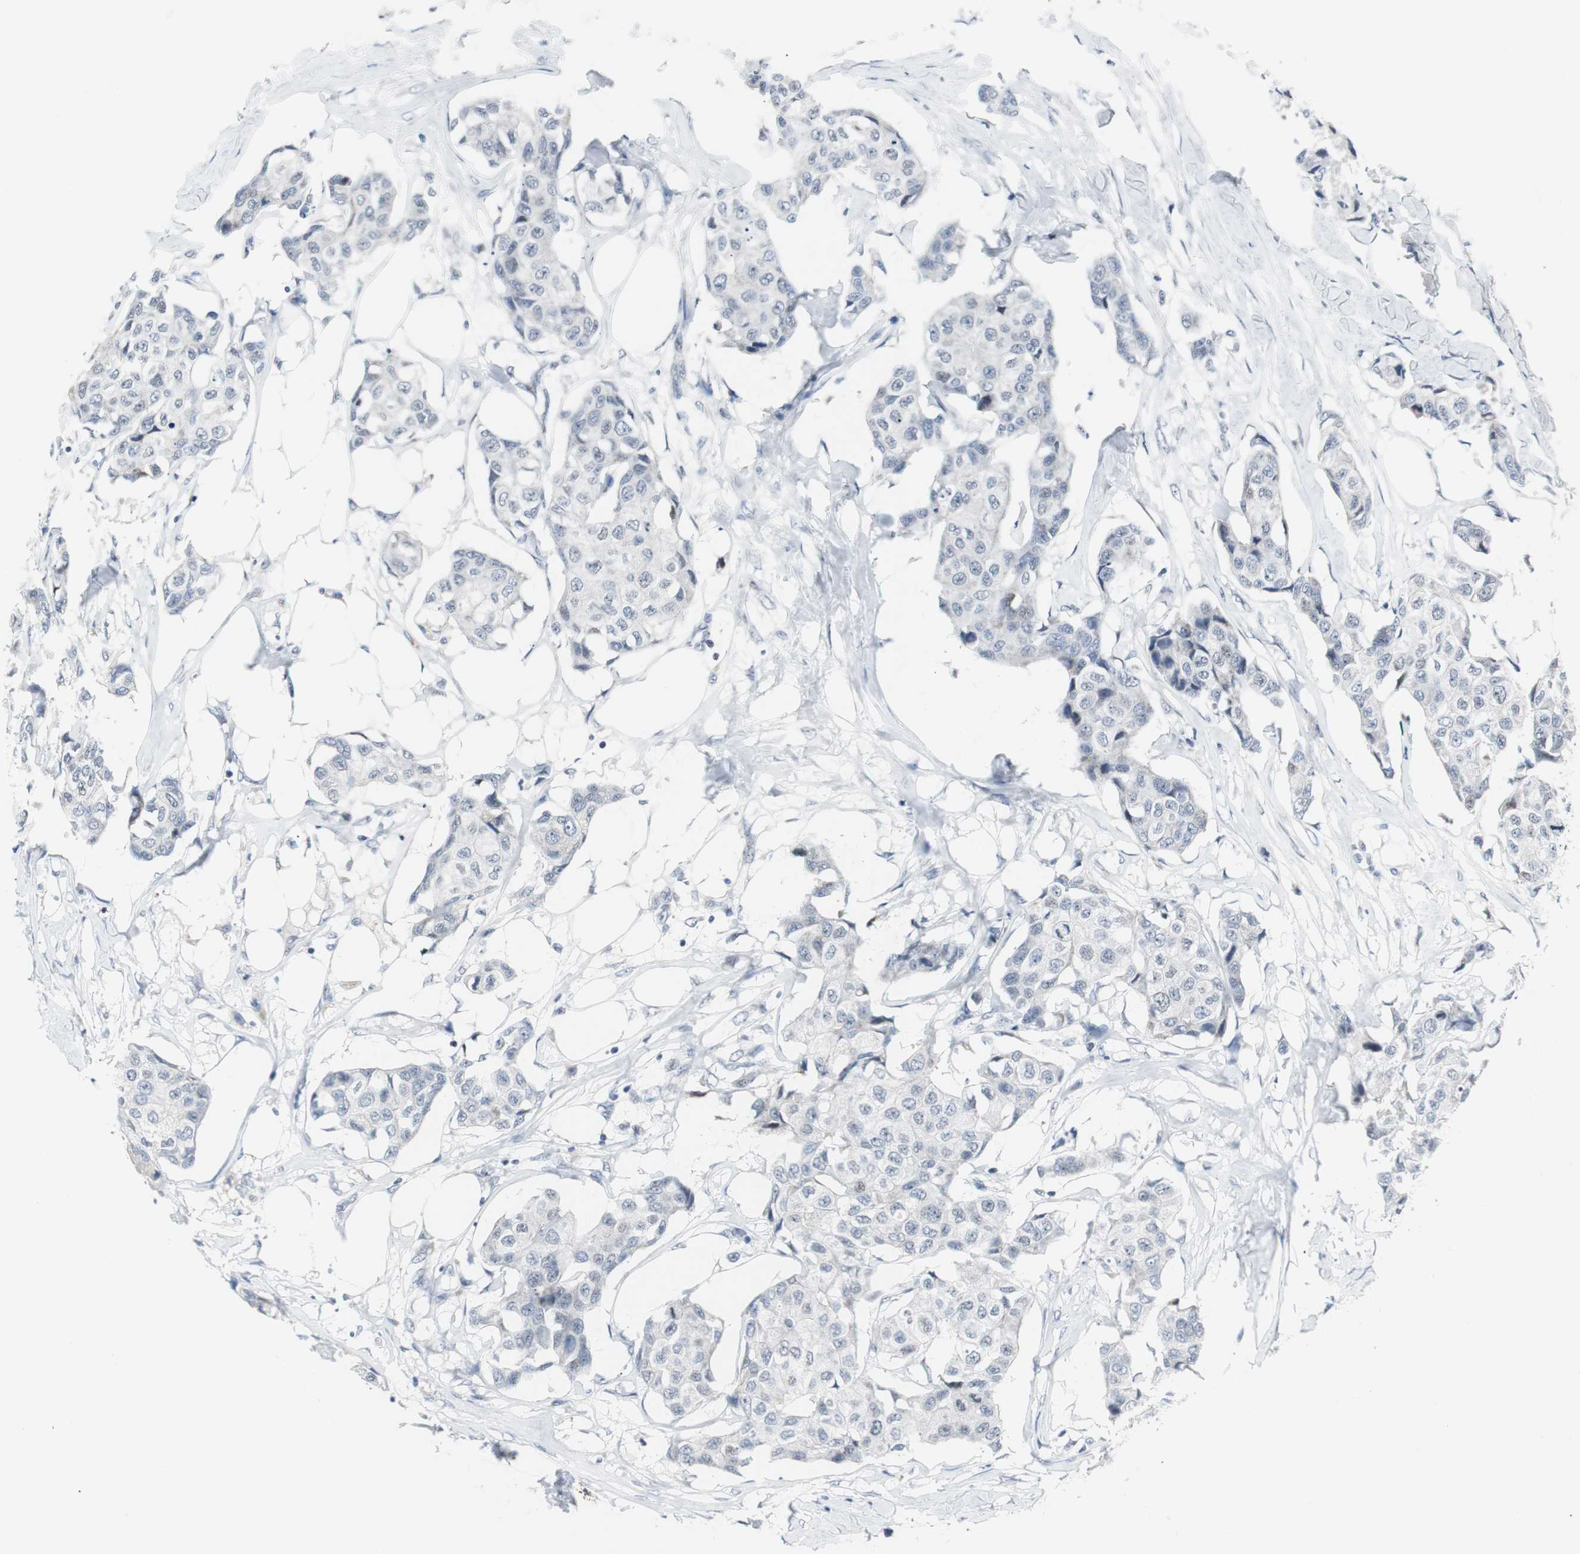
{"staining": {"intensity": "negative", "quantity": "none", "location": "none"}, "tissue": "breast cancer", "cell_type": "Tumor cells", "image_type": "cancer", "snomed": [{"axis": "morphology", "description": "Duct carcinoma"}, {"axis": "topography", "description": "Breast"}], "caption": "Tumor cells are negative for brown protein staining in breast cancer.", "gene": "MTA1", "patient": {"sex": "female", "age": 80}}